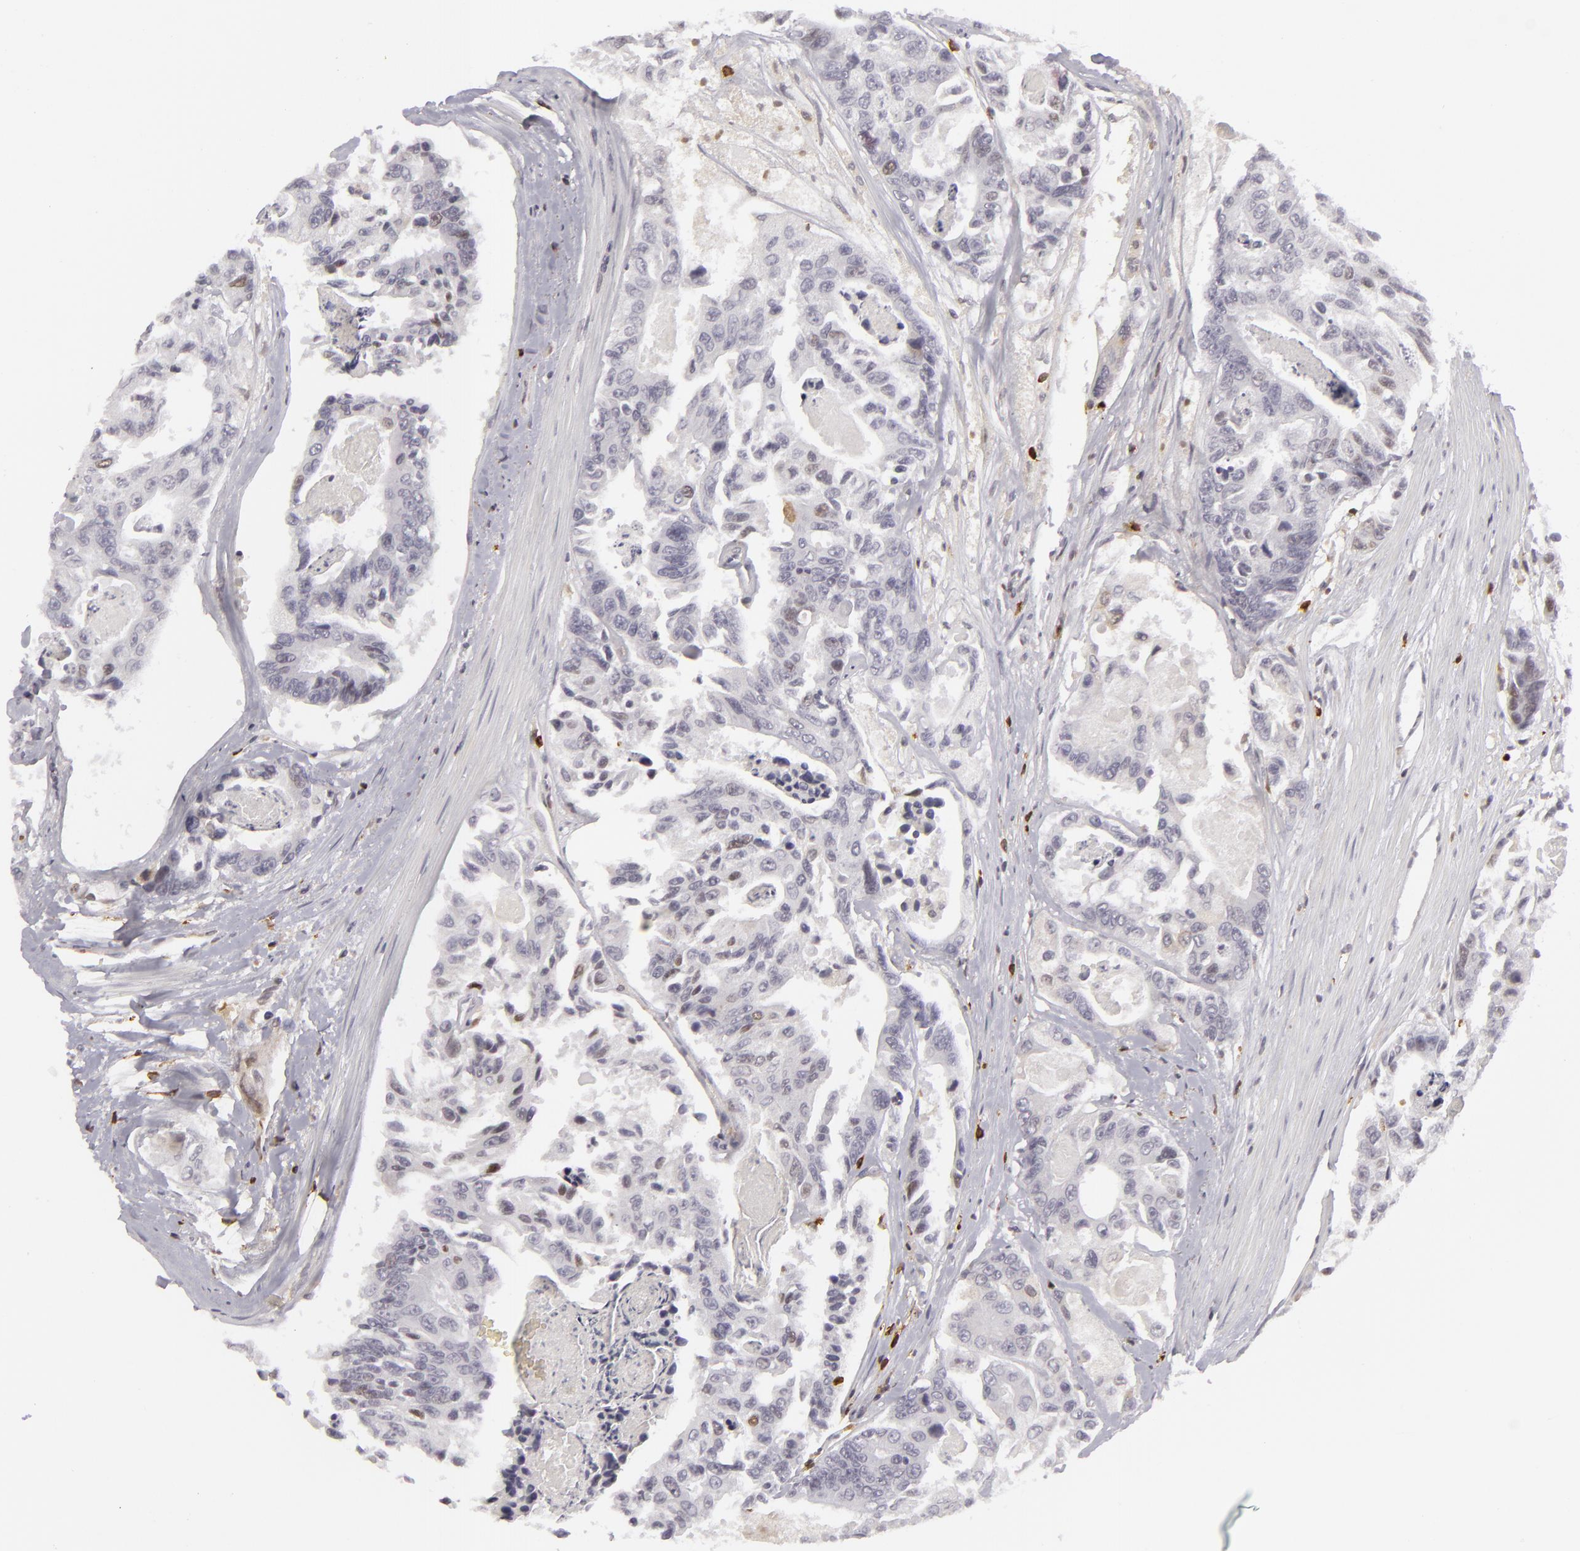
{"staining": {"intensity": "negative", "quantity": "none", "location": "none"}, "tissue": "colorectal cancer", "cell_type": "Tumor cells", "image_type": "cancer", "snomed": [{"axis": "morphology", "description": "Adenocarcinoma, NOS"}, {"axis": "topography", "description": "Colon"}], "caption": "There is no significant expression in tumor cells of colorectal cancer.", "gene": "APOBEC3G", "patient": {"sex": "female", "age": 86}}